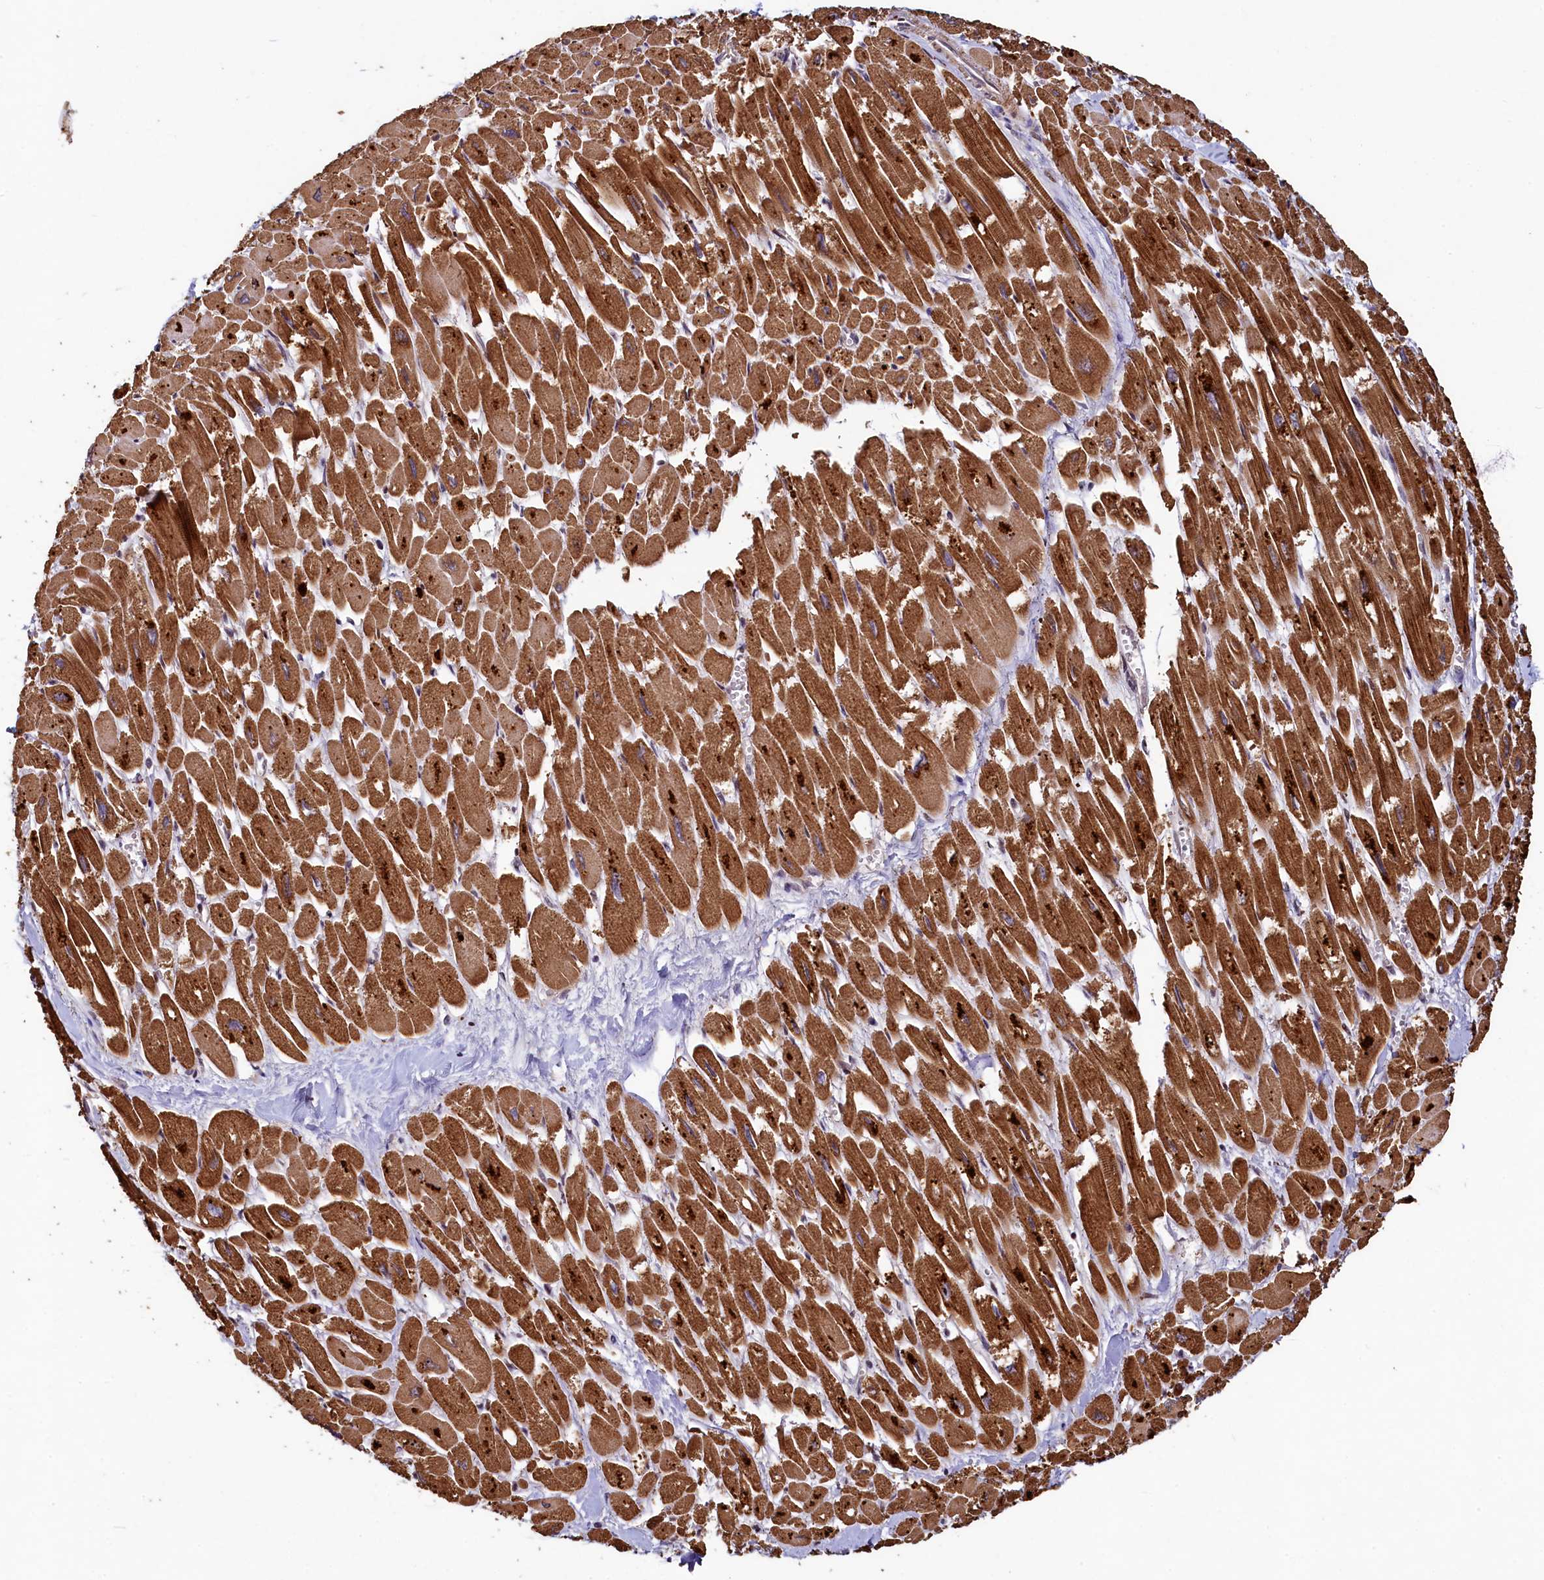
{"staining": {"intensity": "strong", "quantity": ">75%", "location": "cytoplasmic/membranous"}, "tissue": "heart muscle", "cell_type": "Cardiomyocytes", "image_type": "normal", "snomed": [{"axis": "morphology", "description": "Normal tissue, NOS"}, {"axis": "topography", "description": "Heart"}], "caption": "DAB immunohistochemical staining of normal human heart muscle demonstrates strong cytoplasmic/membranous protein expression in about >75% of cardiomyocytes.", "gene": "ZNF577", "patient": {"sex": "male", "age": 54}}